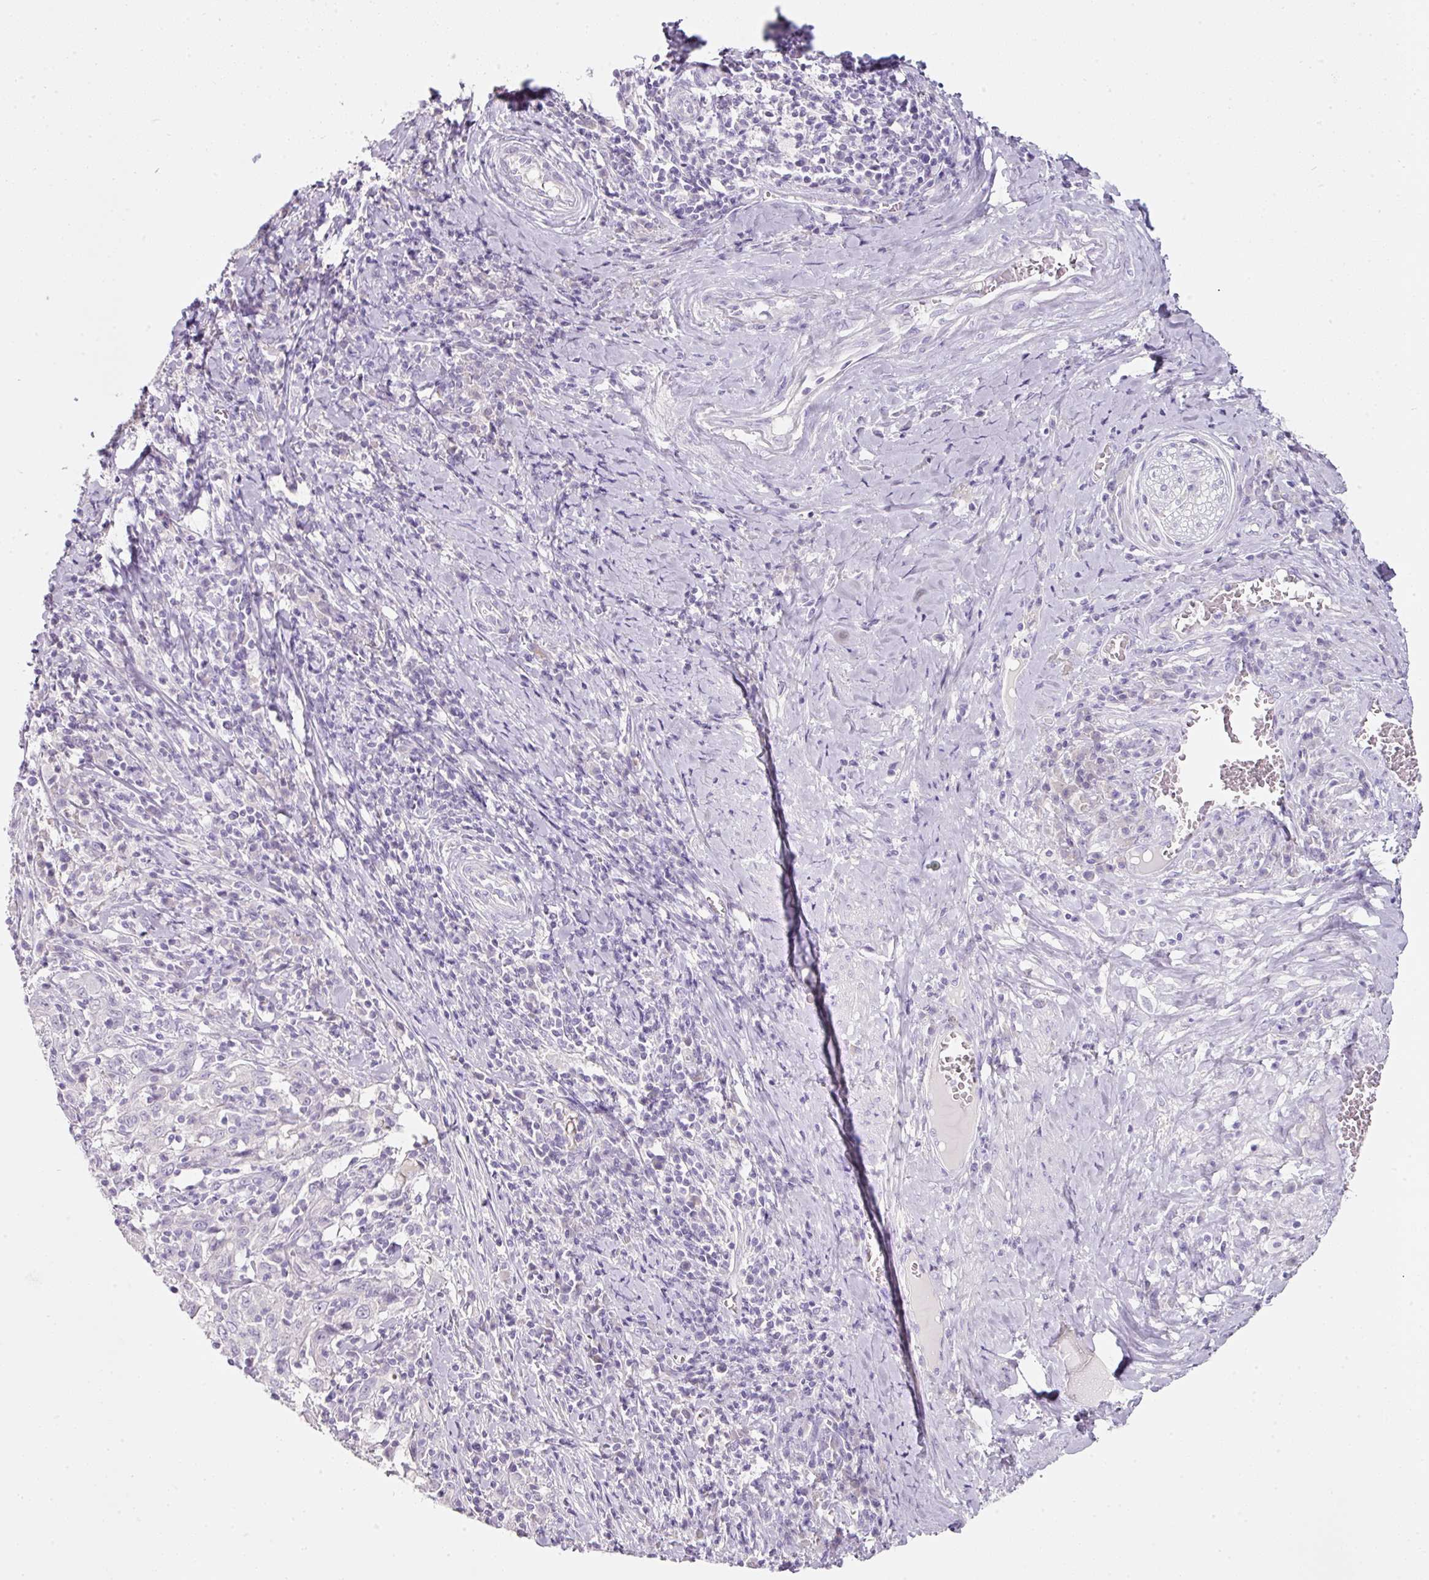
{"staining": {"intensity": "negative", "quantity": "none", "location": "none"}, "tissue": "cervical cancer", "cell_type": "Tumor cells", "image_type": "cancer", "snomed": [{"axis": "morphology", "description": "Squamous cell carcinoma, NOS"}, {"axis": "topography", "description": "Cervix"}], "caption": "High power microscopy histopathology image of an immunohistochemistry image of cervical squamous cell carcinoma, revealing no significant staining in tumor cells.", "gene": "SLC2A2", "patient": {"sex": "female", "age": 46}}